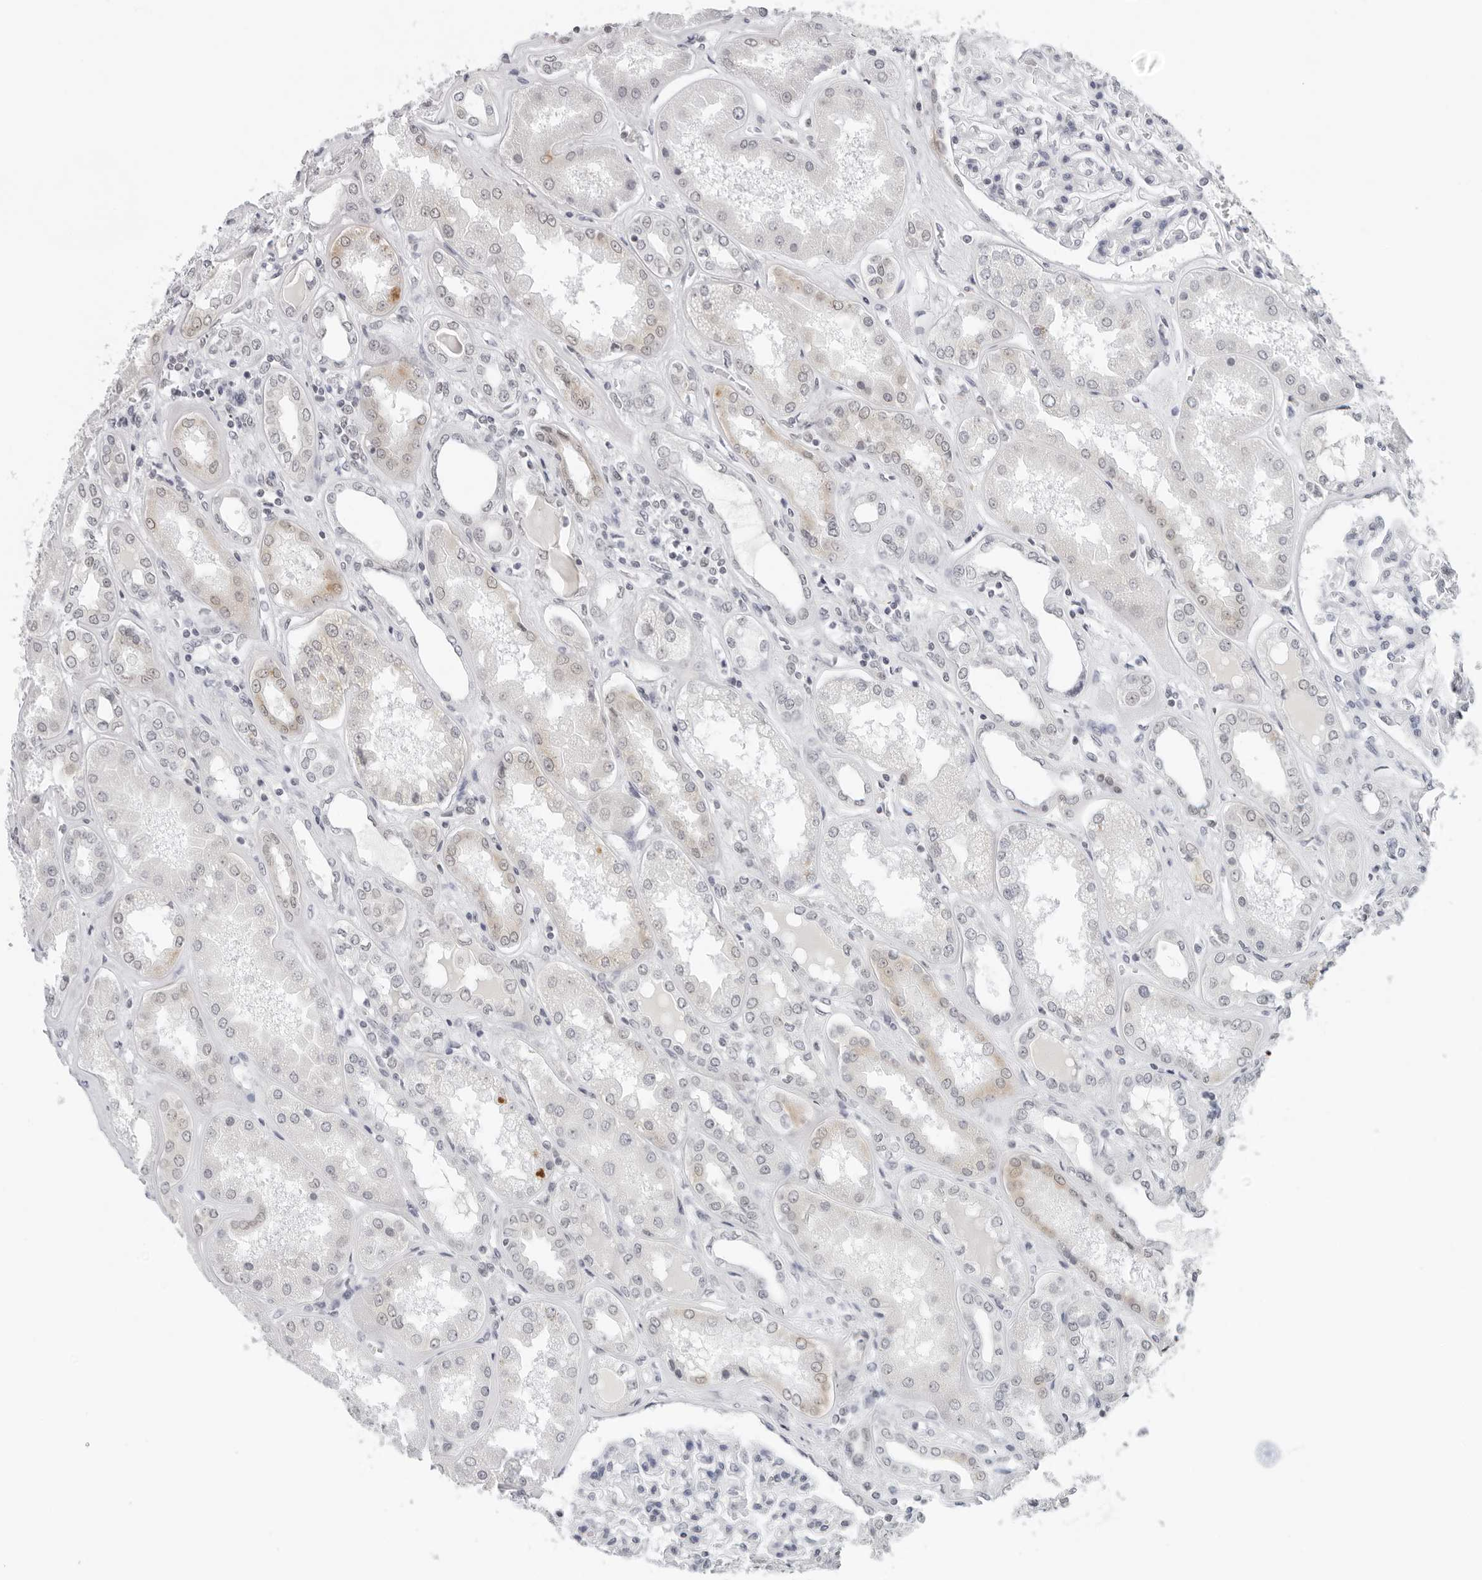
{"staining": {"intensity": "negative", "quantity": "none", "location": "none"}, "tissue": "kidney", "cell_type": "Cells in glomeruli", "image_type": "normal", "snomed": [{"axis": "morphology", "description": "Normal tissue, NOS"}, {"axis": "topography", "description": "Kidney"}], "caption": "Kidney was stained to show a protein in brown. There is no significant positivity in cells in glomeruli. The staining is performed using DAB brown chromogen with nuclei counter-stained in using hematoxylin.", "gene": "FLG2", "patient": {"sex": "female", "age": 56}}